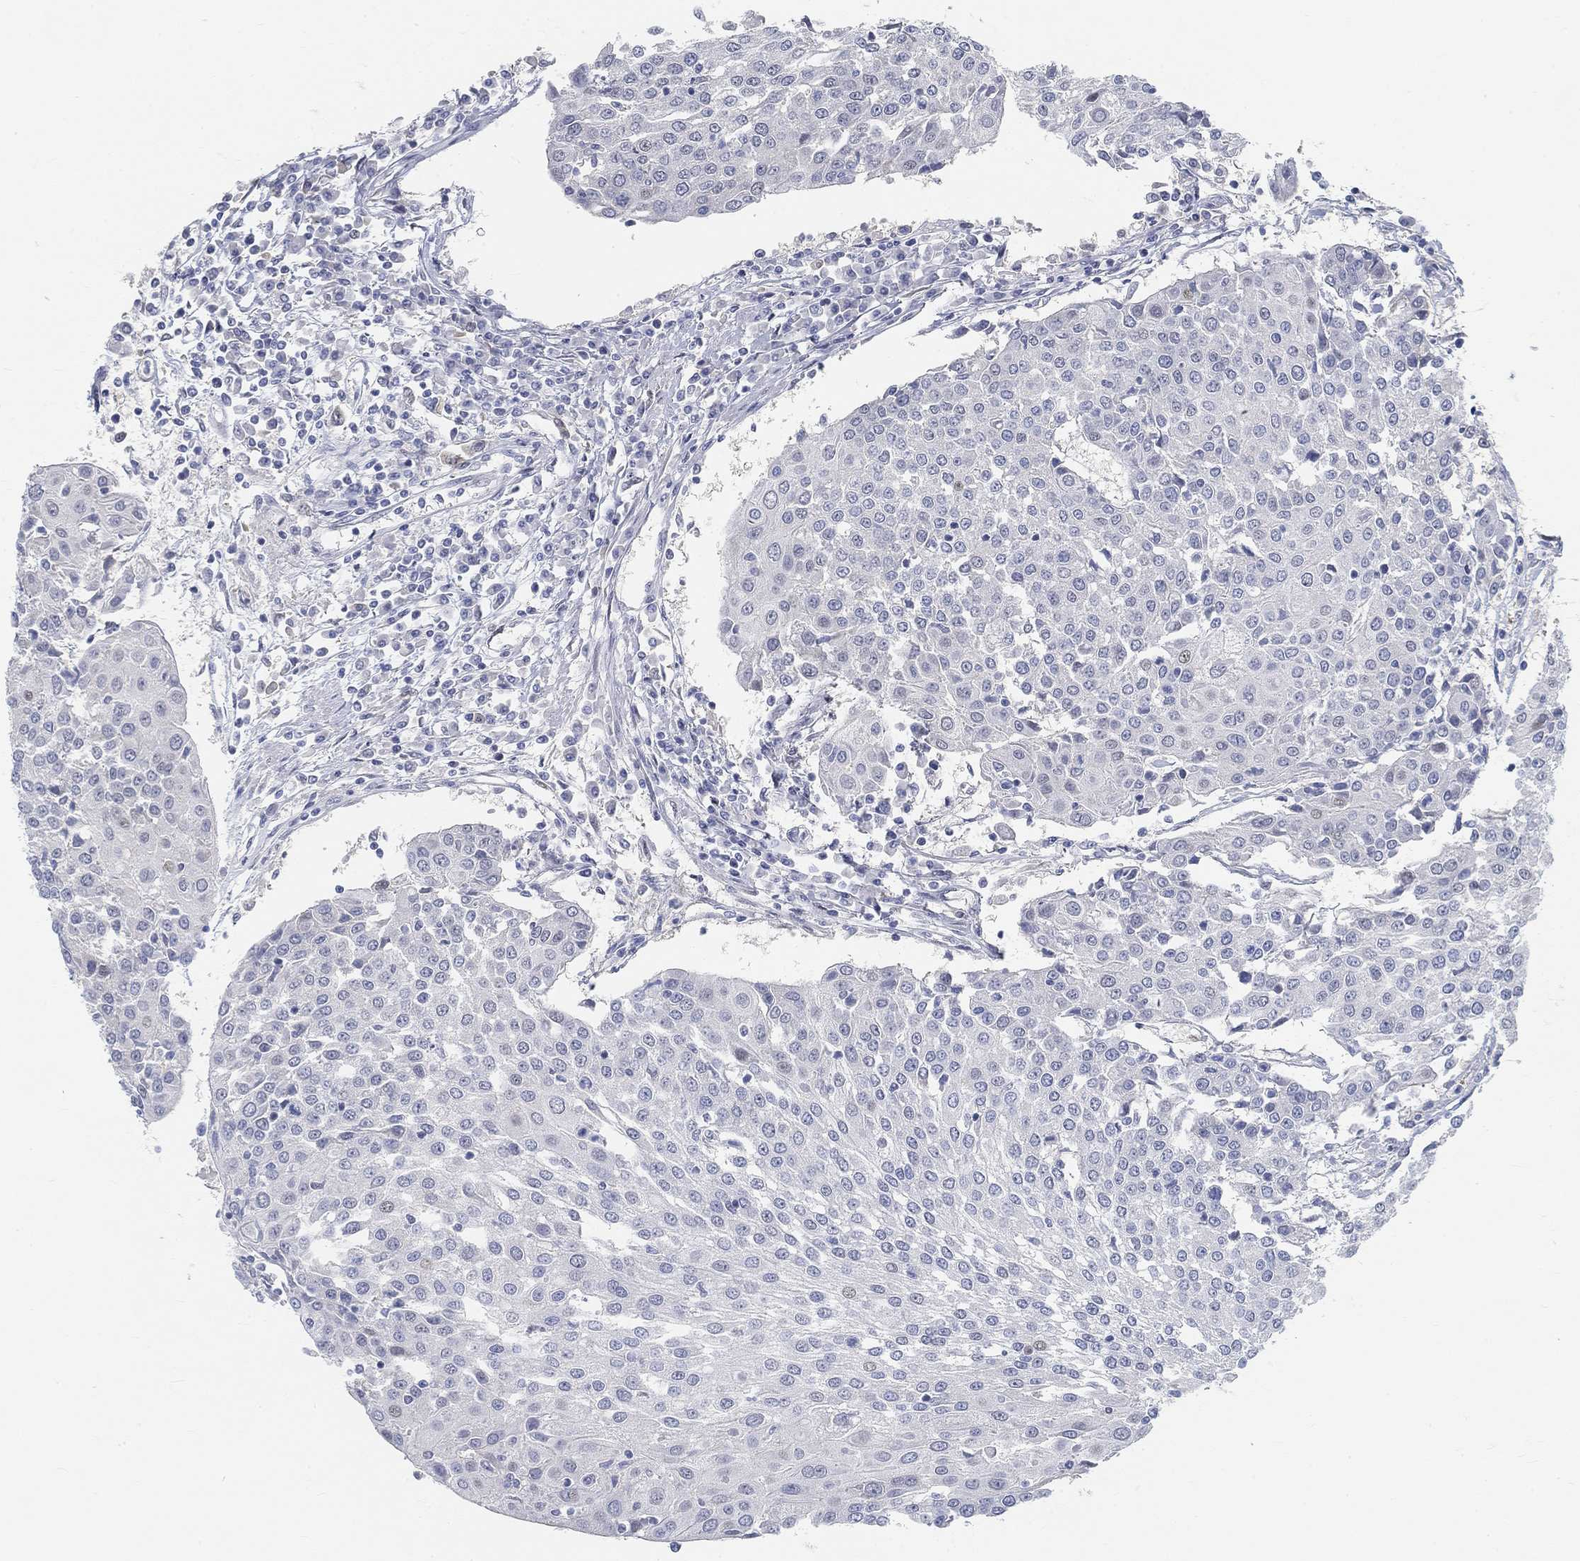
{"staining": {"intensity": "negative", "quantity": "none", "location": "none"}, "tissue": "urothelial cancer", "cell_type": "Tumor cells", "image_type": "cancer", "snomed": [{"axis": "morphology", "description": "Urothelial carcinoma, High grade"}, {"axis": "topography", "description": "Urinary bladder"}], "caption": "This is a image of IHC staining of urothelial carcinoma (high-grade), which shows no staining in tumor cells.", "gene": "SNTG2", "patient": {"sex": "female", "age": 85}}